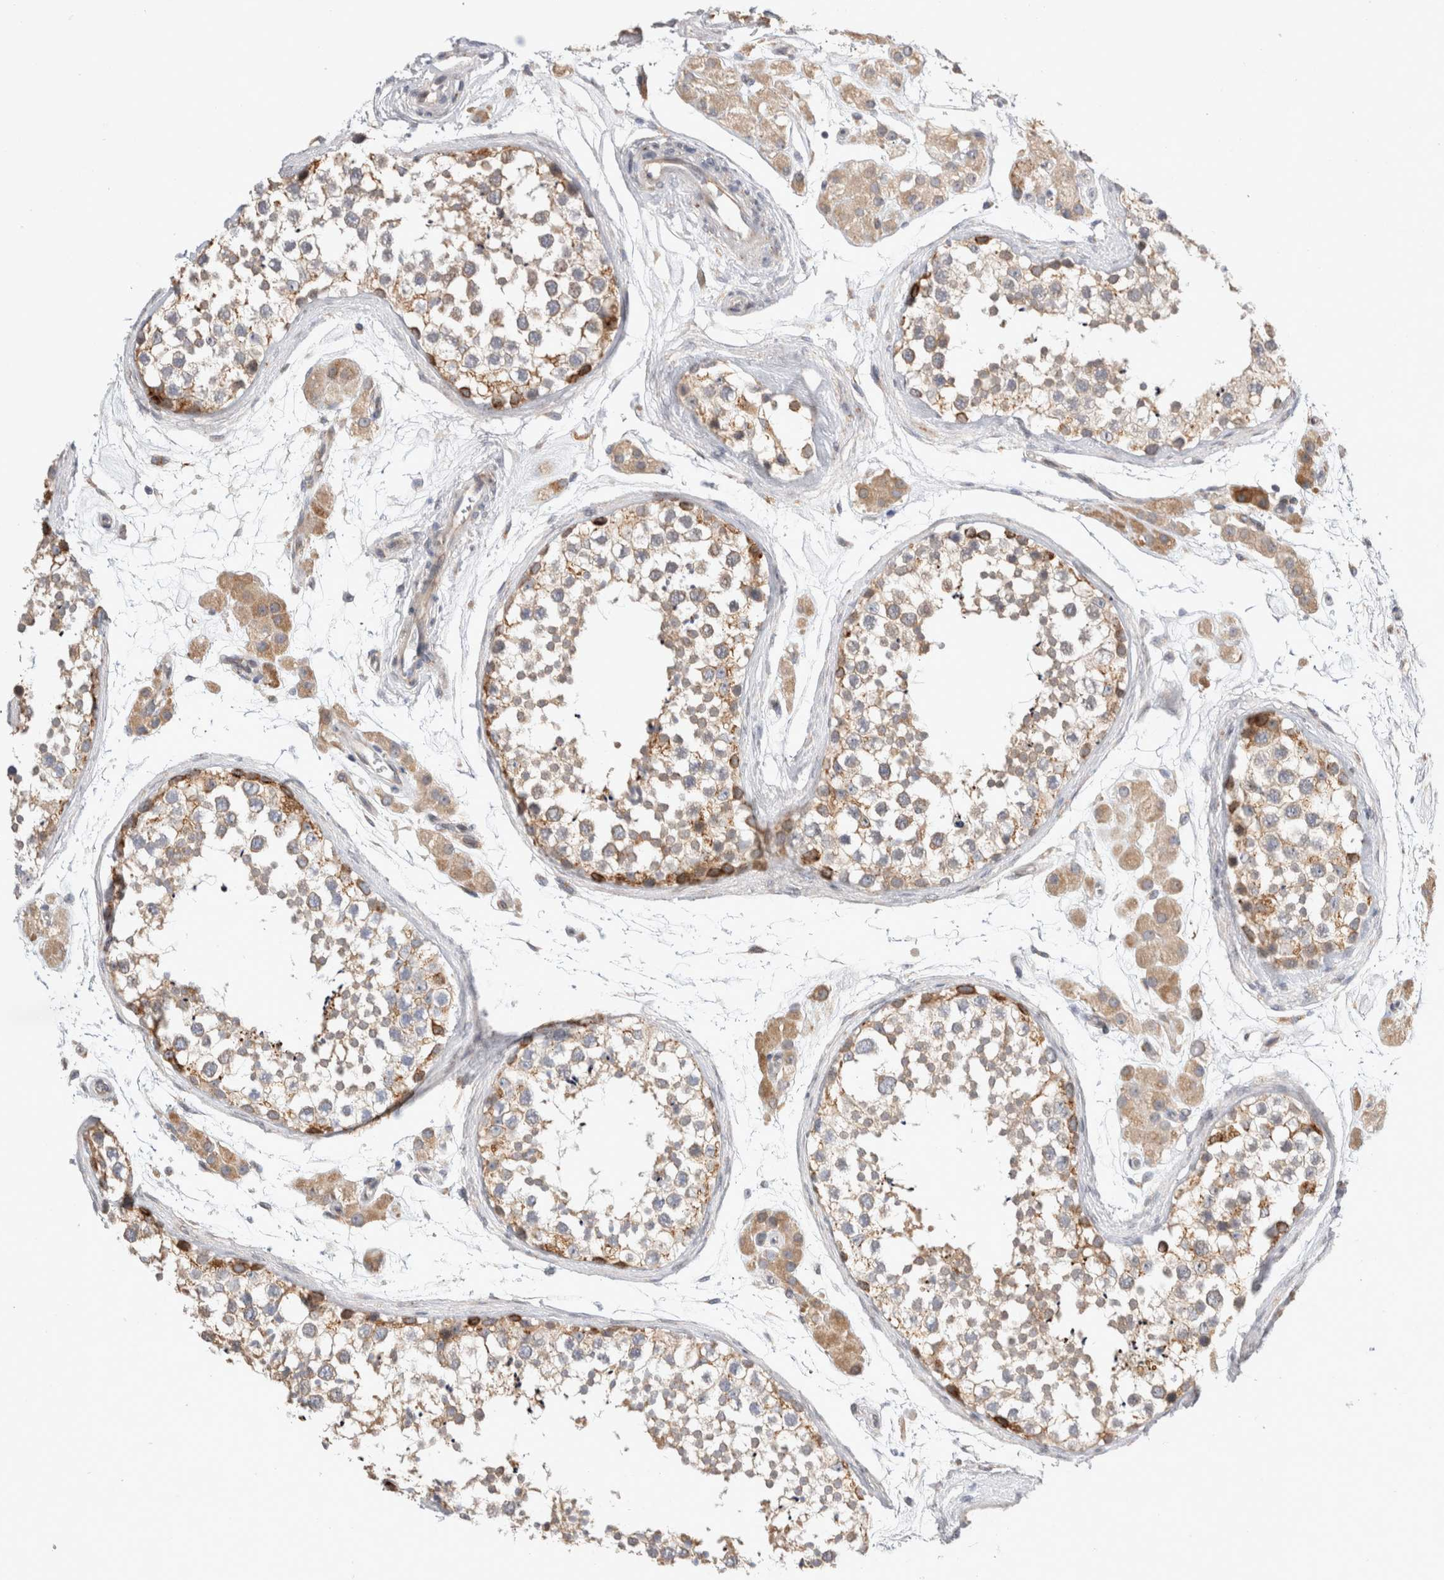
{"staining": {"intensity": "moderate", "quantity": ">75%", "location": "cytoplasmic/membranous"}, "tissue": "testis", "cell_type": "Cells in seminiferous ducts", "image_type": "normal", "snomed": [{"axis": "morphology", "description": "Normal tissue, NOS"}, {"axis": "topography", "description": "Testis"}], "caption": "This histopathology image reveals IHC staining of benign testis, with medium moderate cytoplasmic/membranous staining in about >75% of cells in seminiferous ducts.", "gene": "TRMT9B", "patient": {"sex": "male", "age": 56}}